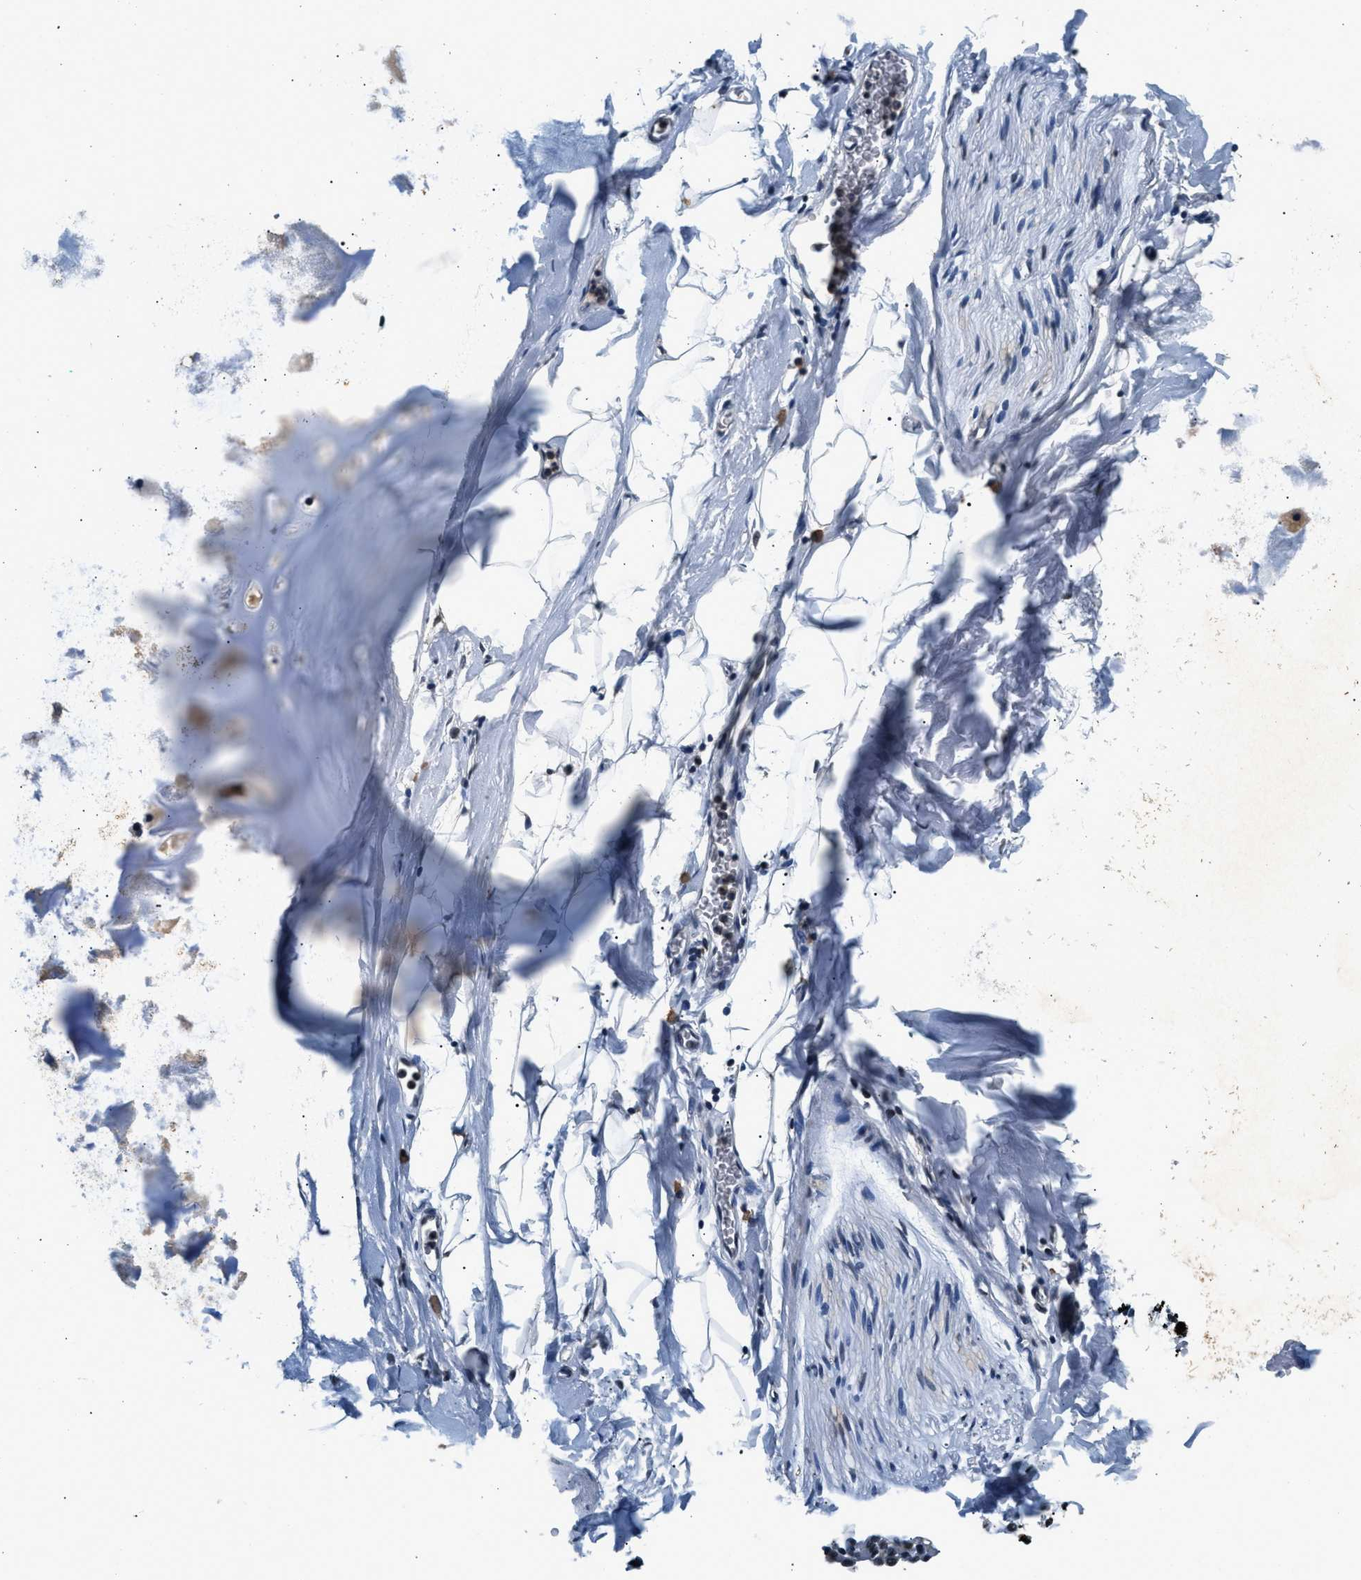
{"staining": {"intensity": "negative", "quantity": "none", "location": "none"}, "tissue": "adipose tissue", "cell_type": "Adipocytes", "image_type": "normal", "snomed": [{"axis": "morphology", "description": "Normal tissue, NOS"}, {"axis": "topography", "description": "Cartilage tissue"}, {"axis": "topography", "description": "Bronchus"}], "caption": "The image demonstrates no significant positivity in adipocytes of adipose tissue.", "gene": "RBM33", "patient": {"sex": "female", "age": 53}}